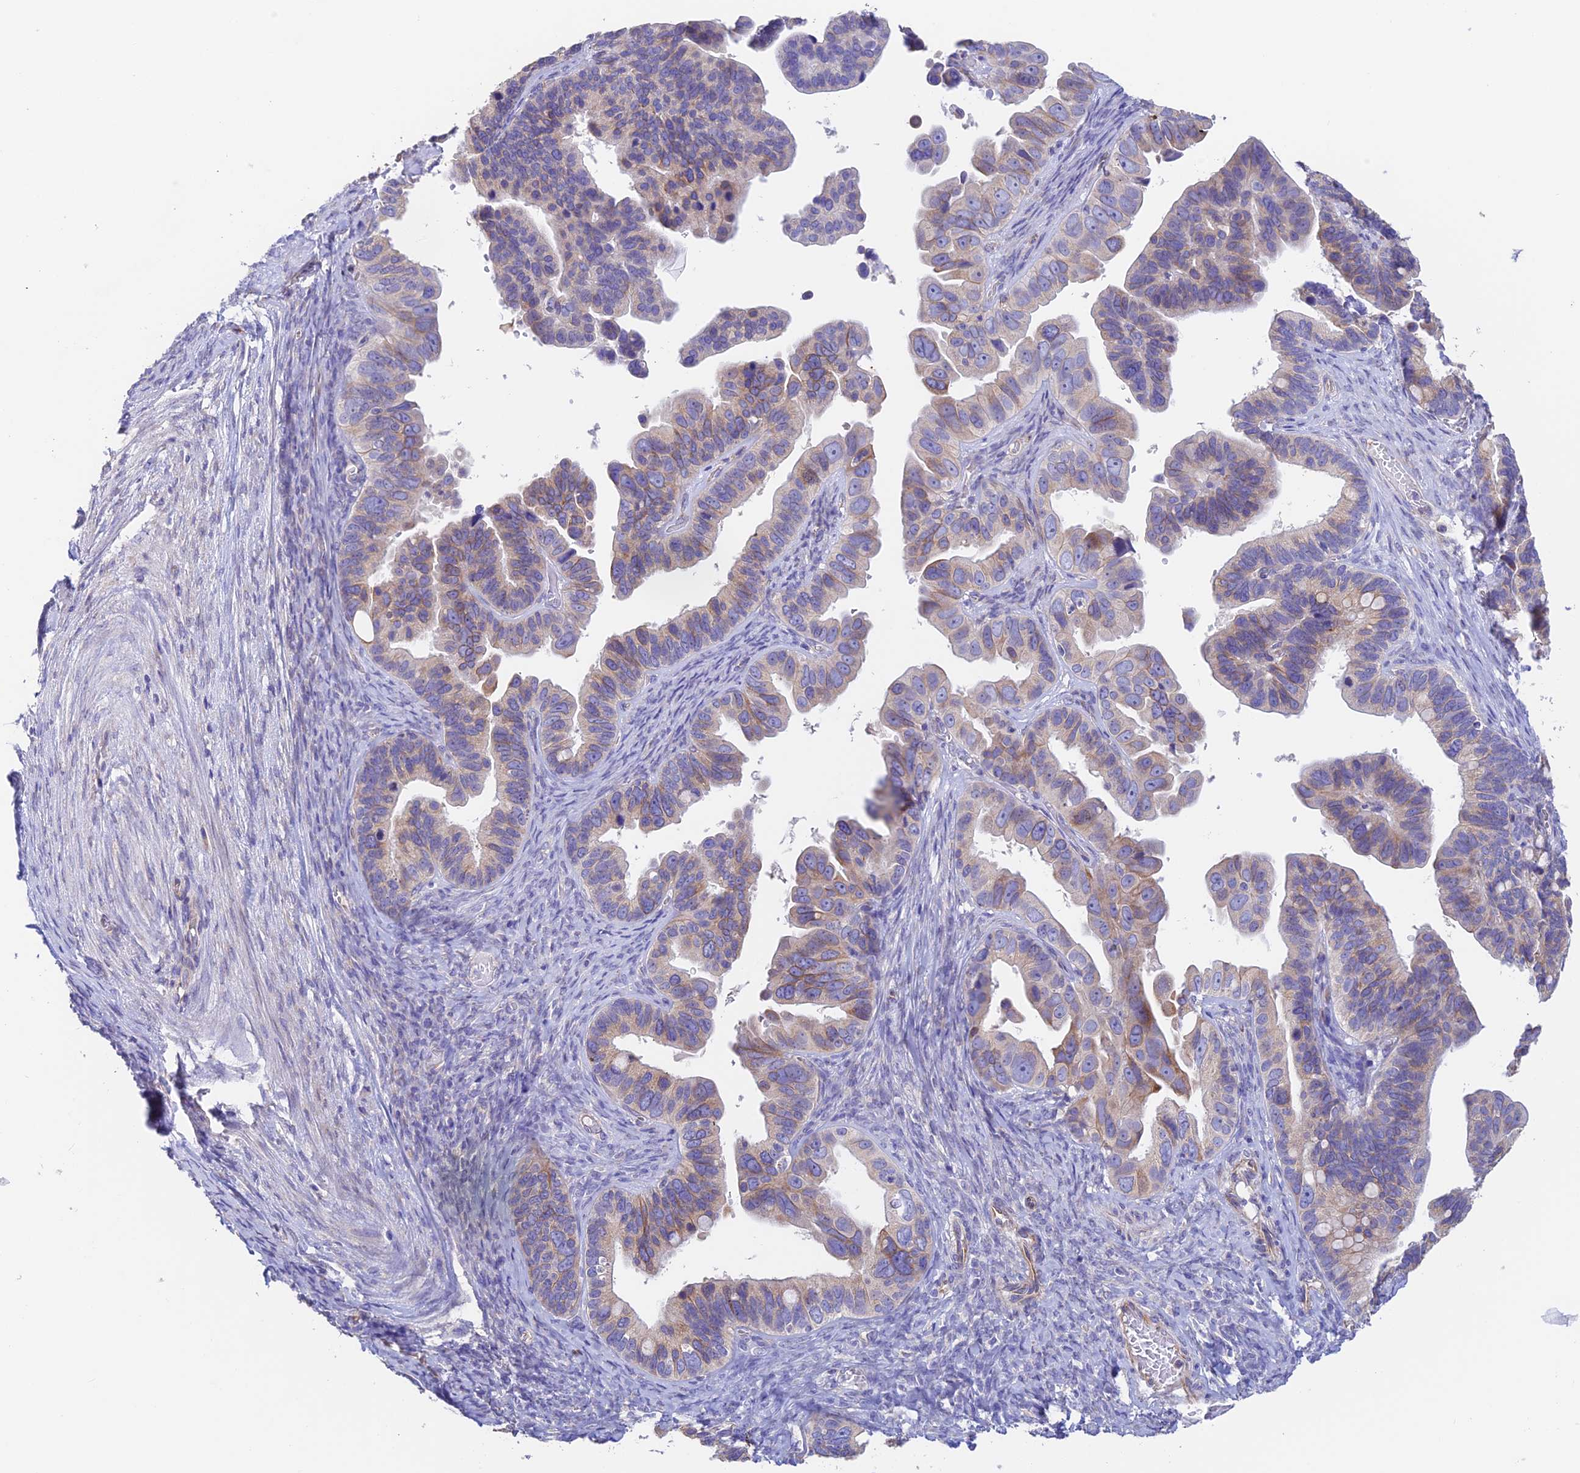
{"staining": {"intensity": "weak", "quantity": "<25%", "location": "cytoplasmic/membranous"}, "tissue": "ovarian cancer", "cell_type": "Tumor cells", "image_type": "cancer", "snomed": [{"axis": "morphology", "description": "Cystadenocarcinoma, serous, NOS"}, {"axis": "topography", "description": "Ovary"}], "caption": "A histopathology image of serous cystadenocarcinoma (ovarian) stained for a protein shows no brown staining in tumor cells. (DAB IHC with hematoxylin counter stain).", "gene": "EMC3", "patient": {"sex": "female", "age": 56}}